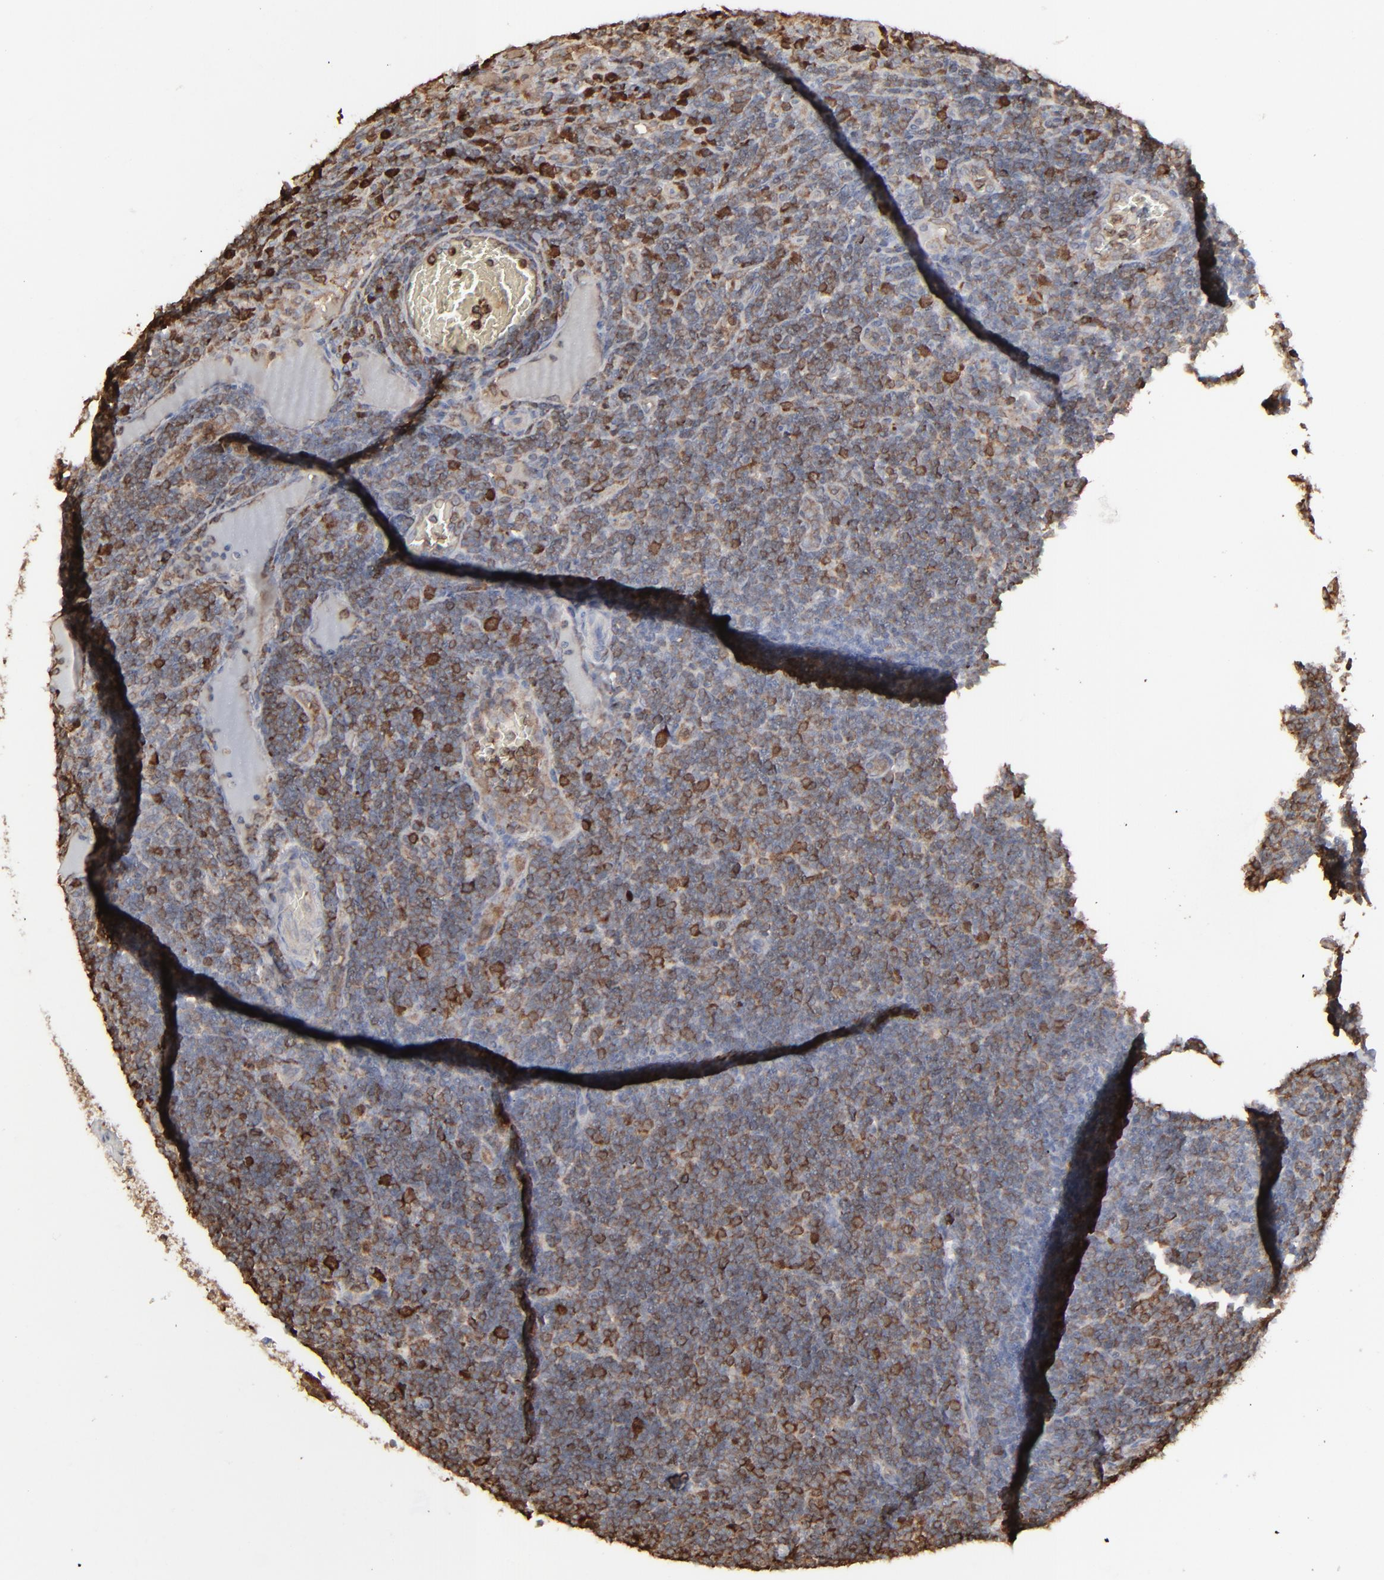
{"staining": {"intensity": "strong", "quantity": "25%-75%", "location": "cytoplasmic/membranous"}, "tissue": "lymph node", "cell_type": "Germinal center cells", "image_type": "normal", "snomed": [{"axis": "morphology", "description": "Normal tissue, NOS"}, {"axis": "morphology", "description": "Inflammation, NOS"}, {"axis": "topography", "description": "Lymph node"}, {"axis": "topography", "description": "Salivary gland"}], "caption": "A micrograph of lymph node stained for a protein shows strong cytoplasmic/membranous brown staining in germinal center cells. Immunohistochemistry stains the protein of interest in brown and the nuclei are stained blue.", "gene": "NME1", "patient": {"sex": "male", "age": 3}}